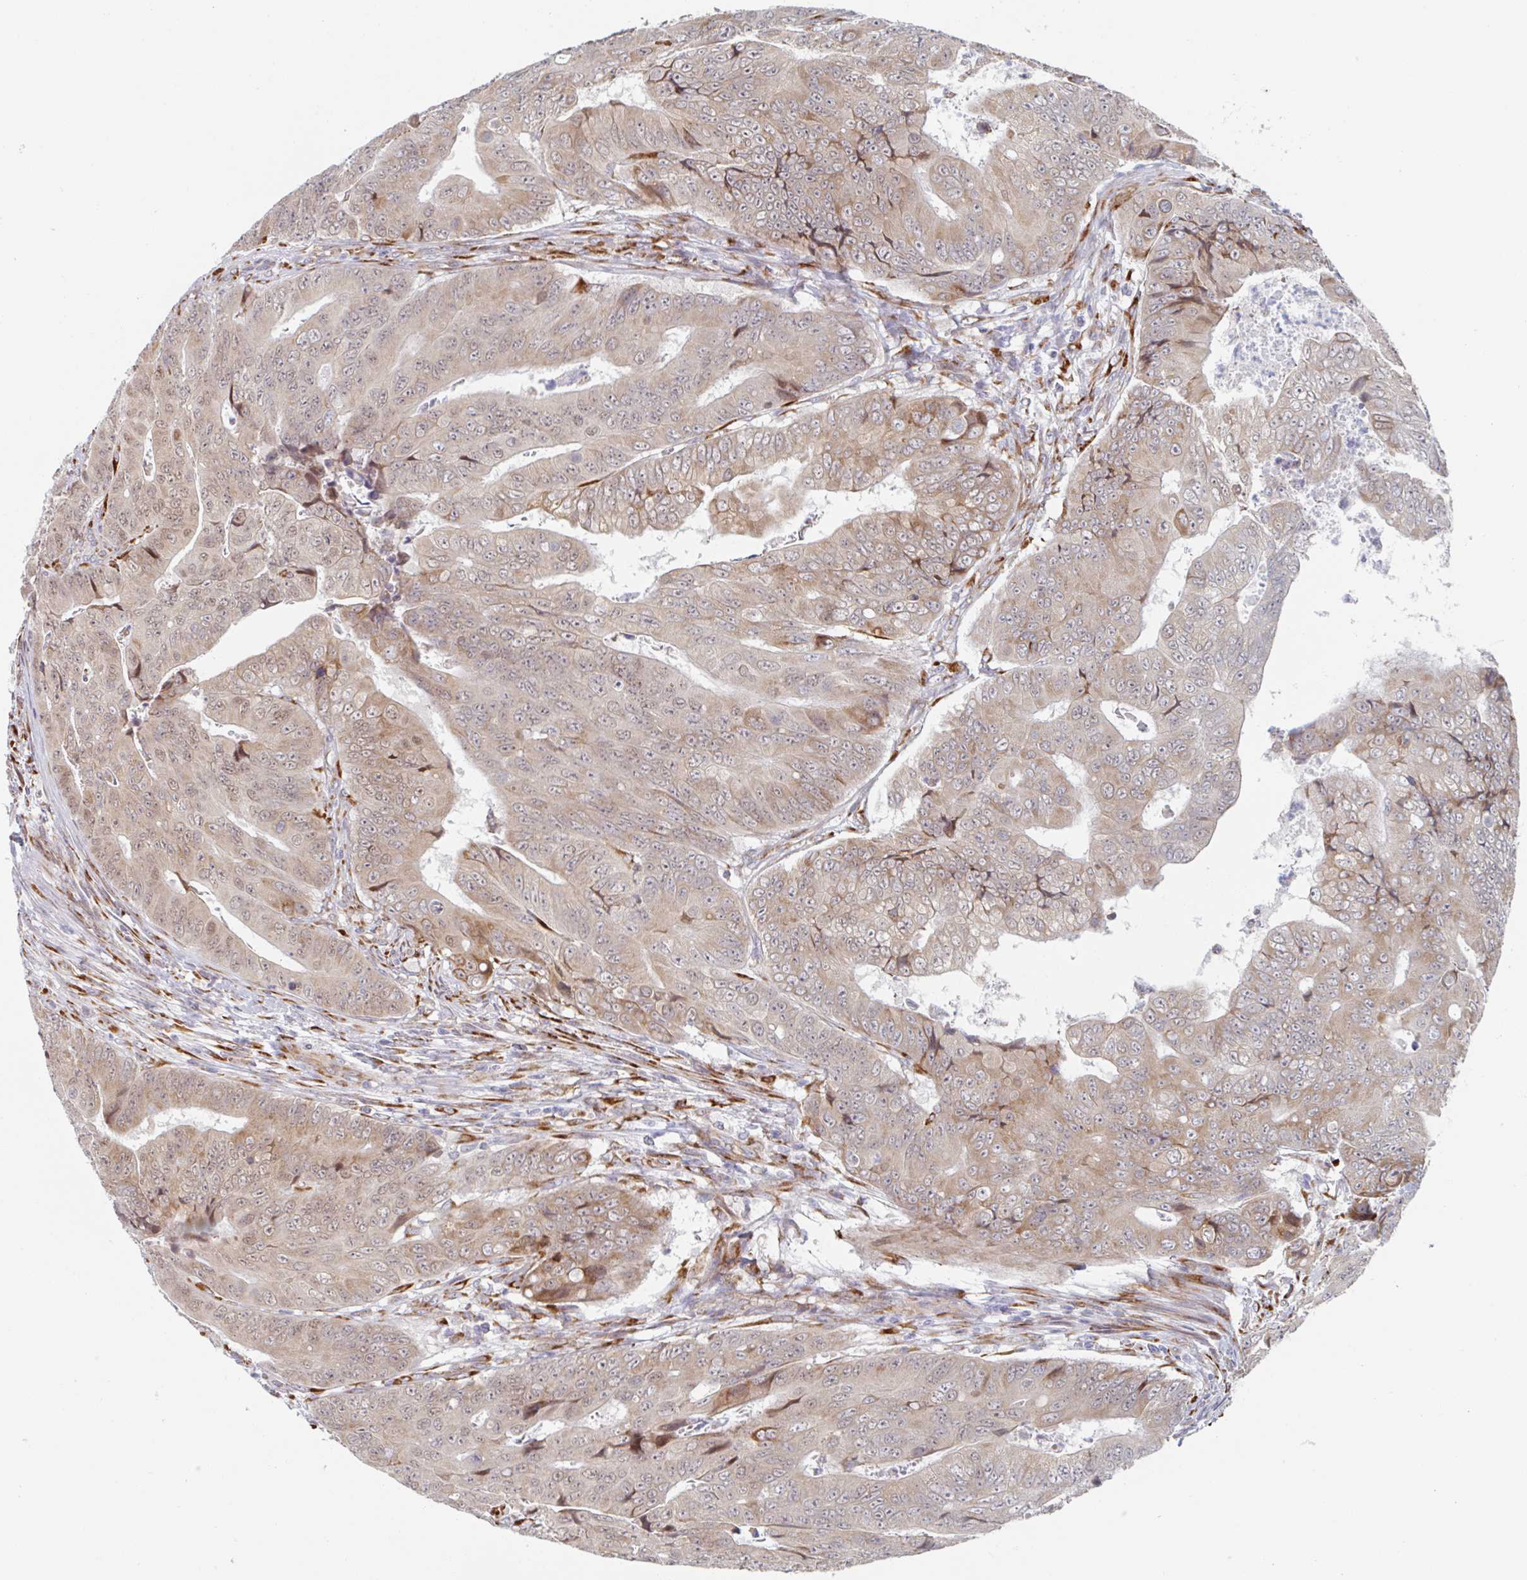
{"staining": {"intensity": "weak", "quantity": ">75%", "location": "cytoplasmic/membranous"}, "tissue": "colorectal cancer", "cell_type": "Tumor cells", "image_type": "cancer", "snomed": [{"axis": "morphology", "description": "Adenocarcinoma, NOS"}, {"axis": "topography", "description": "Colon"}], "caption": "A low amount of weak cytoplasmic/membranous positivity is present in about >75% of tumor cells in colorectal adenocarcinoma tissue. (DAB (3,3'-diaminobenzidine) = brown stain, brightfield microscopy at high magnification).", "gene": "TRAPPC10", "patient": {"sex": "female", "age": 48}}